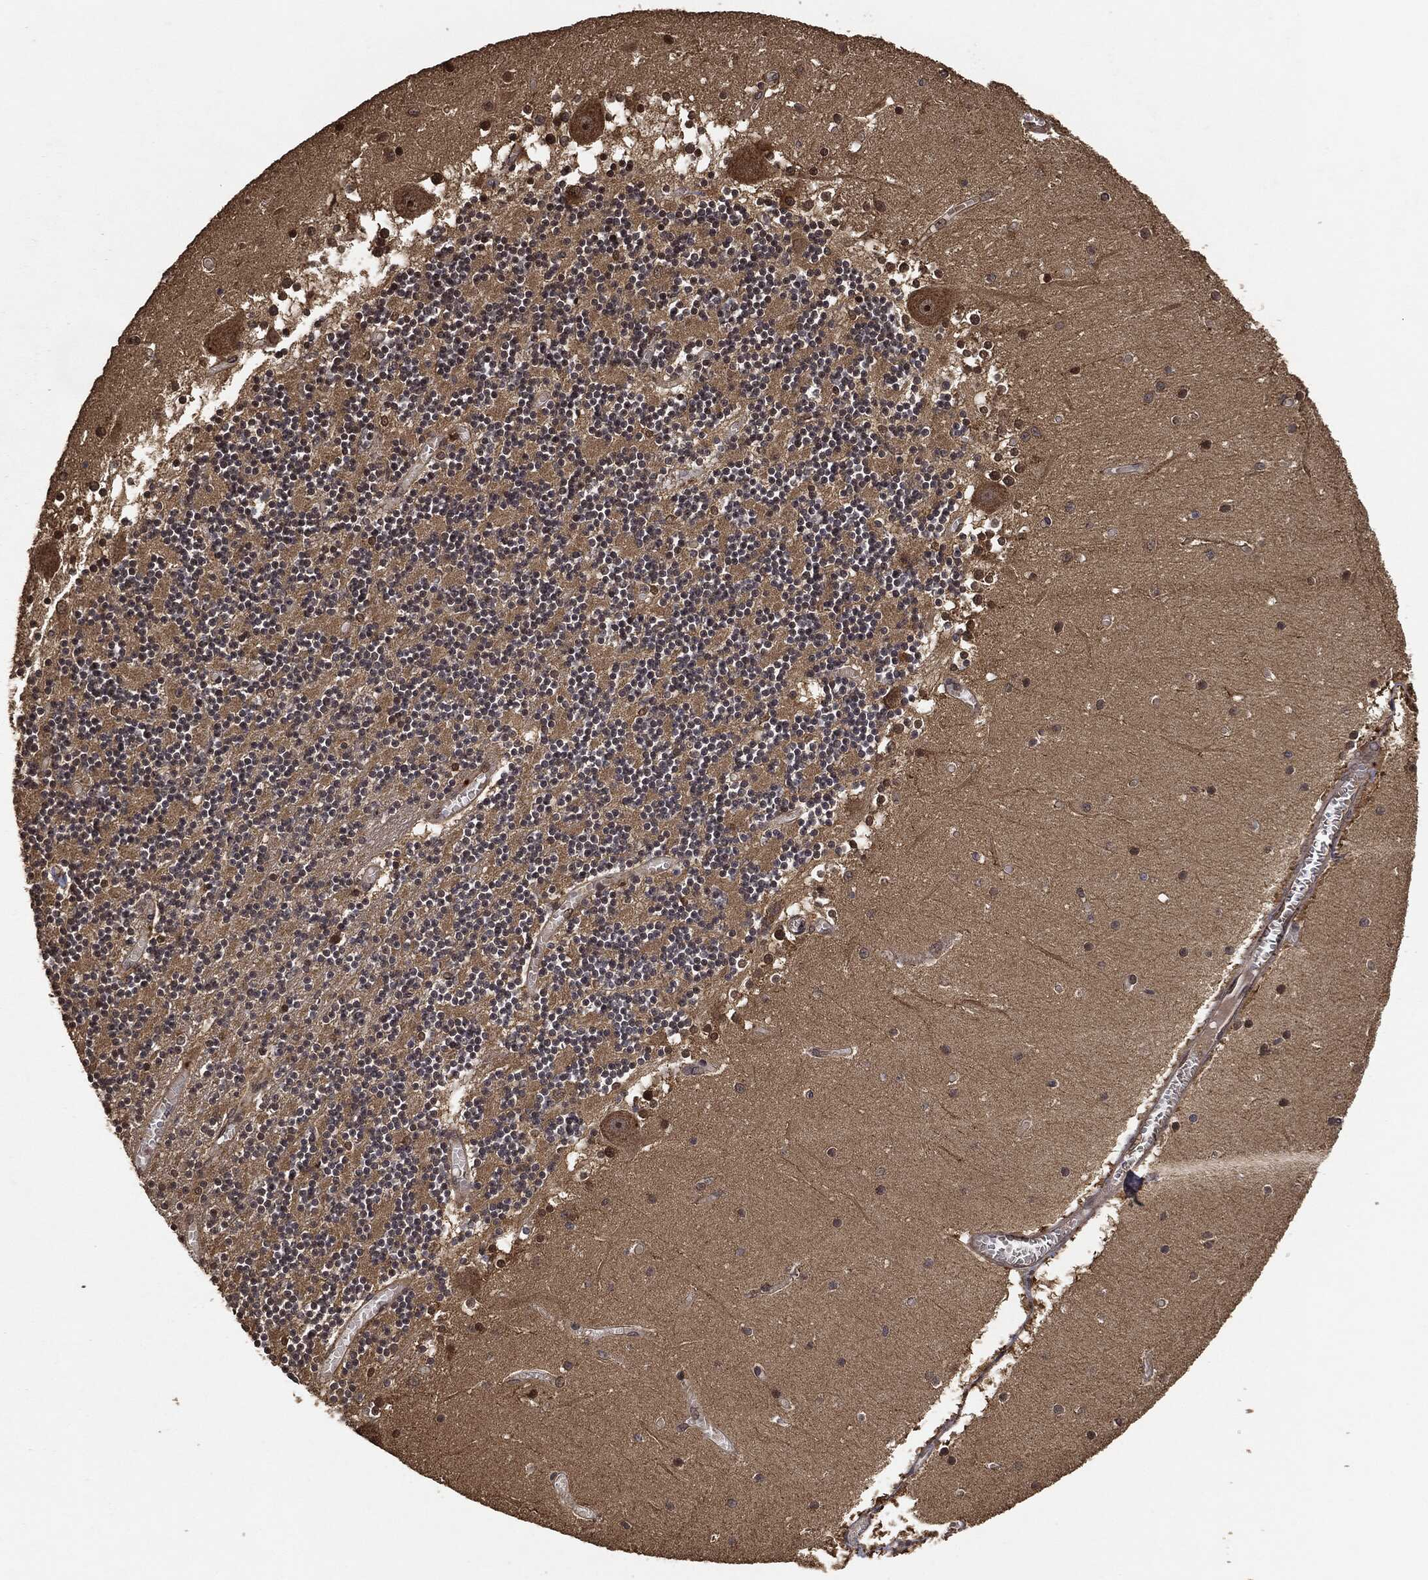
{"staining": {"intensity": "strong", "quantity": "<25%", "location": "nuclear"}, "tissue": "cerebellum", "cell_type": "Cells in granular layer", "image_type": "normal", "snomed": [{"axis": "morphology", "description": "Normal tissue, NOS"}, {"axis": "topography", "description": "Cerebellum"}], "caption": "This is a micrograph of IHC staining of benign cerebellum, which shows strong staining in the nuclear of cells in granular layer.", "gene": "PDK1", "patient": {"sex": "female", "age": 28}}